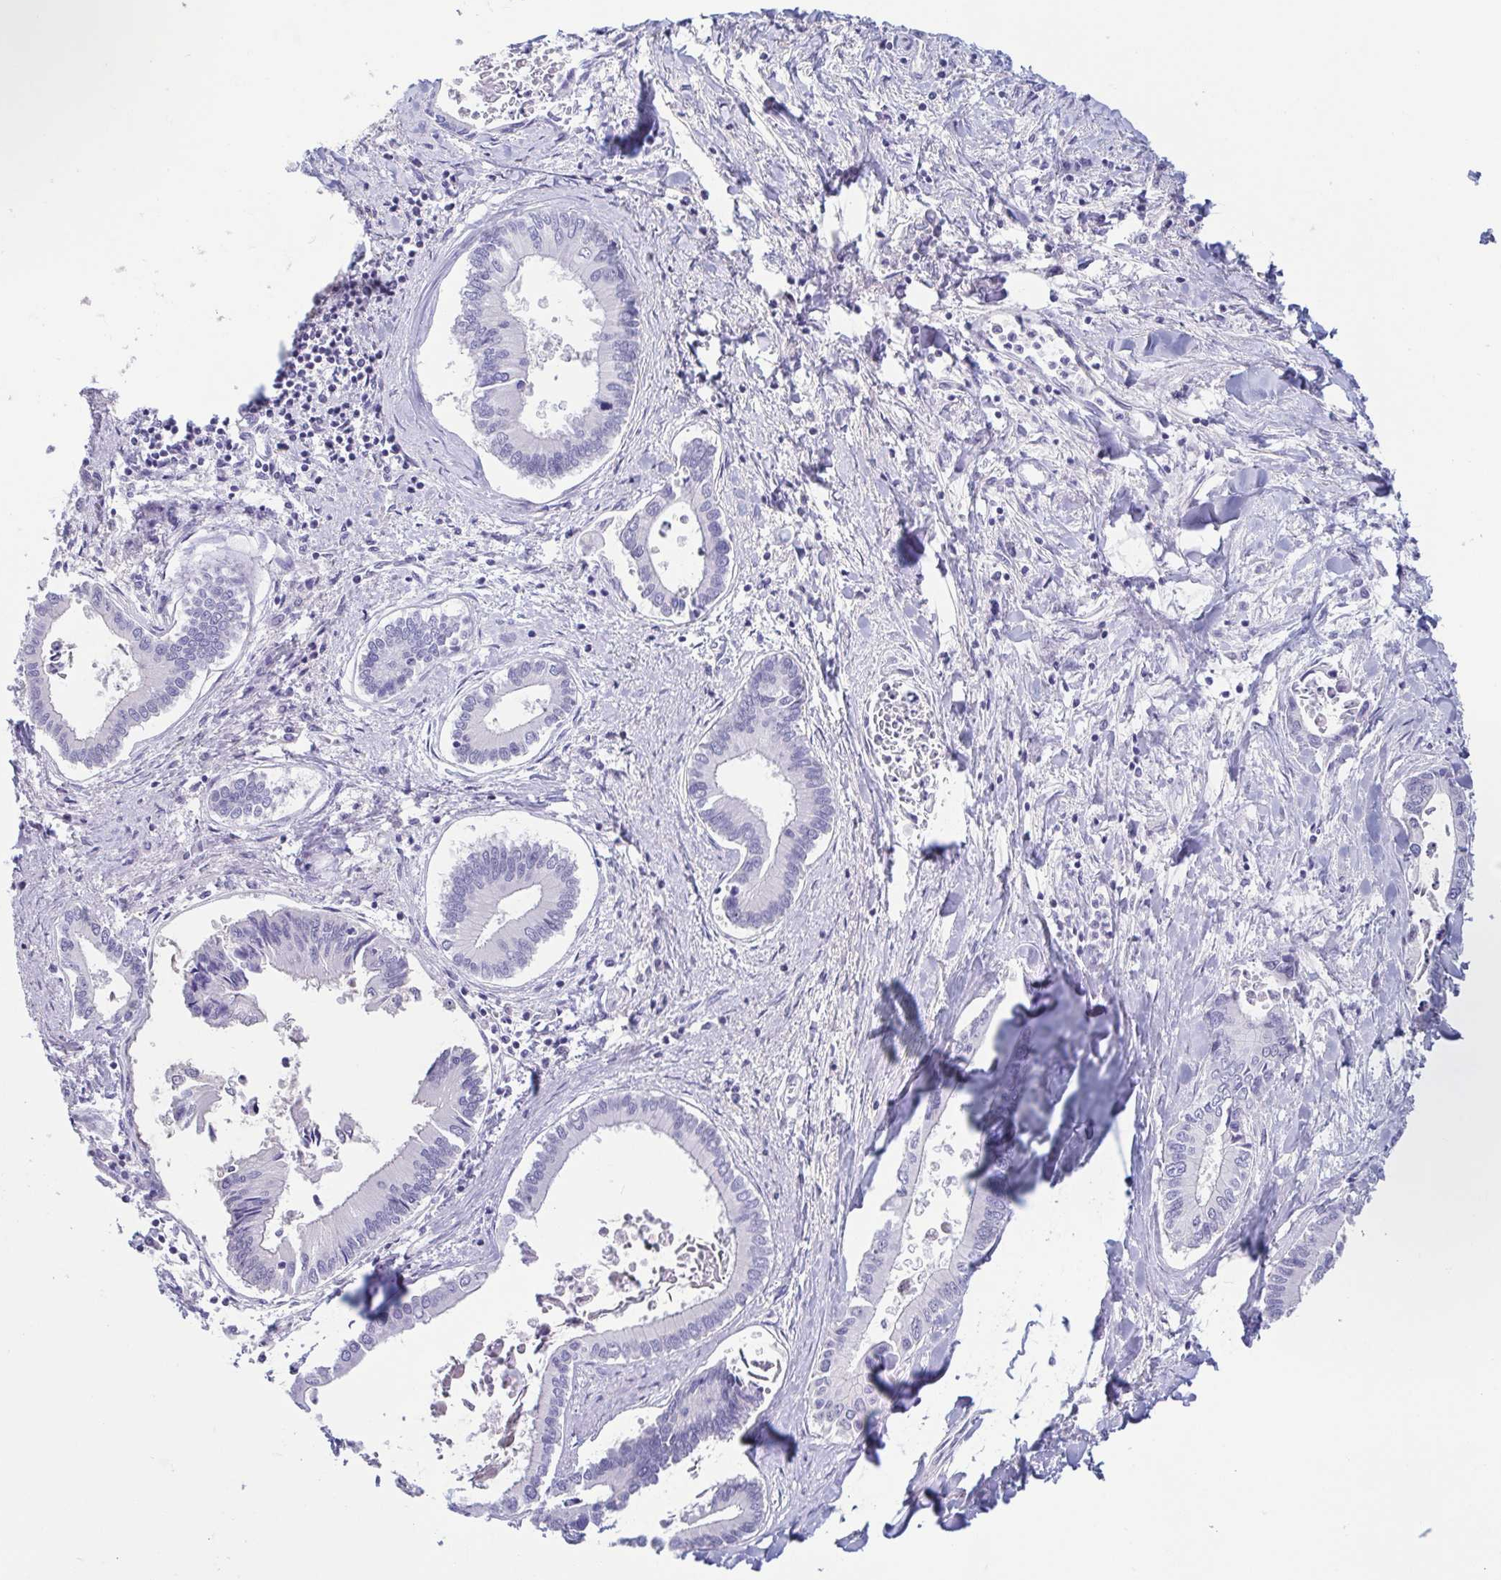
{"staining": {"intensity": "negative", "quantity": "none", "location": "none"}, "tissue": "liver cancer", "cell_type": "Tumor cells", "image_type": "cancer", "snomed": [{"axis": "morphology", "description": "Cholangiocarcinoma"}, {"axis": "topography", "description": "Liver"}], "caption": "Immunohistochemistry (IHC) photomicrograph of cholangiocarcinoma (liver) stained for a protein (brown), which exhibits no positivity in tumor cells. (DAB (3,3'-diaminobenzidine) immunohistochemistry (IHC) visualized using brightfield microscopy, high magnification).", "gene": "TREH", "patient": {"sex": "male", "age": 66}}